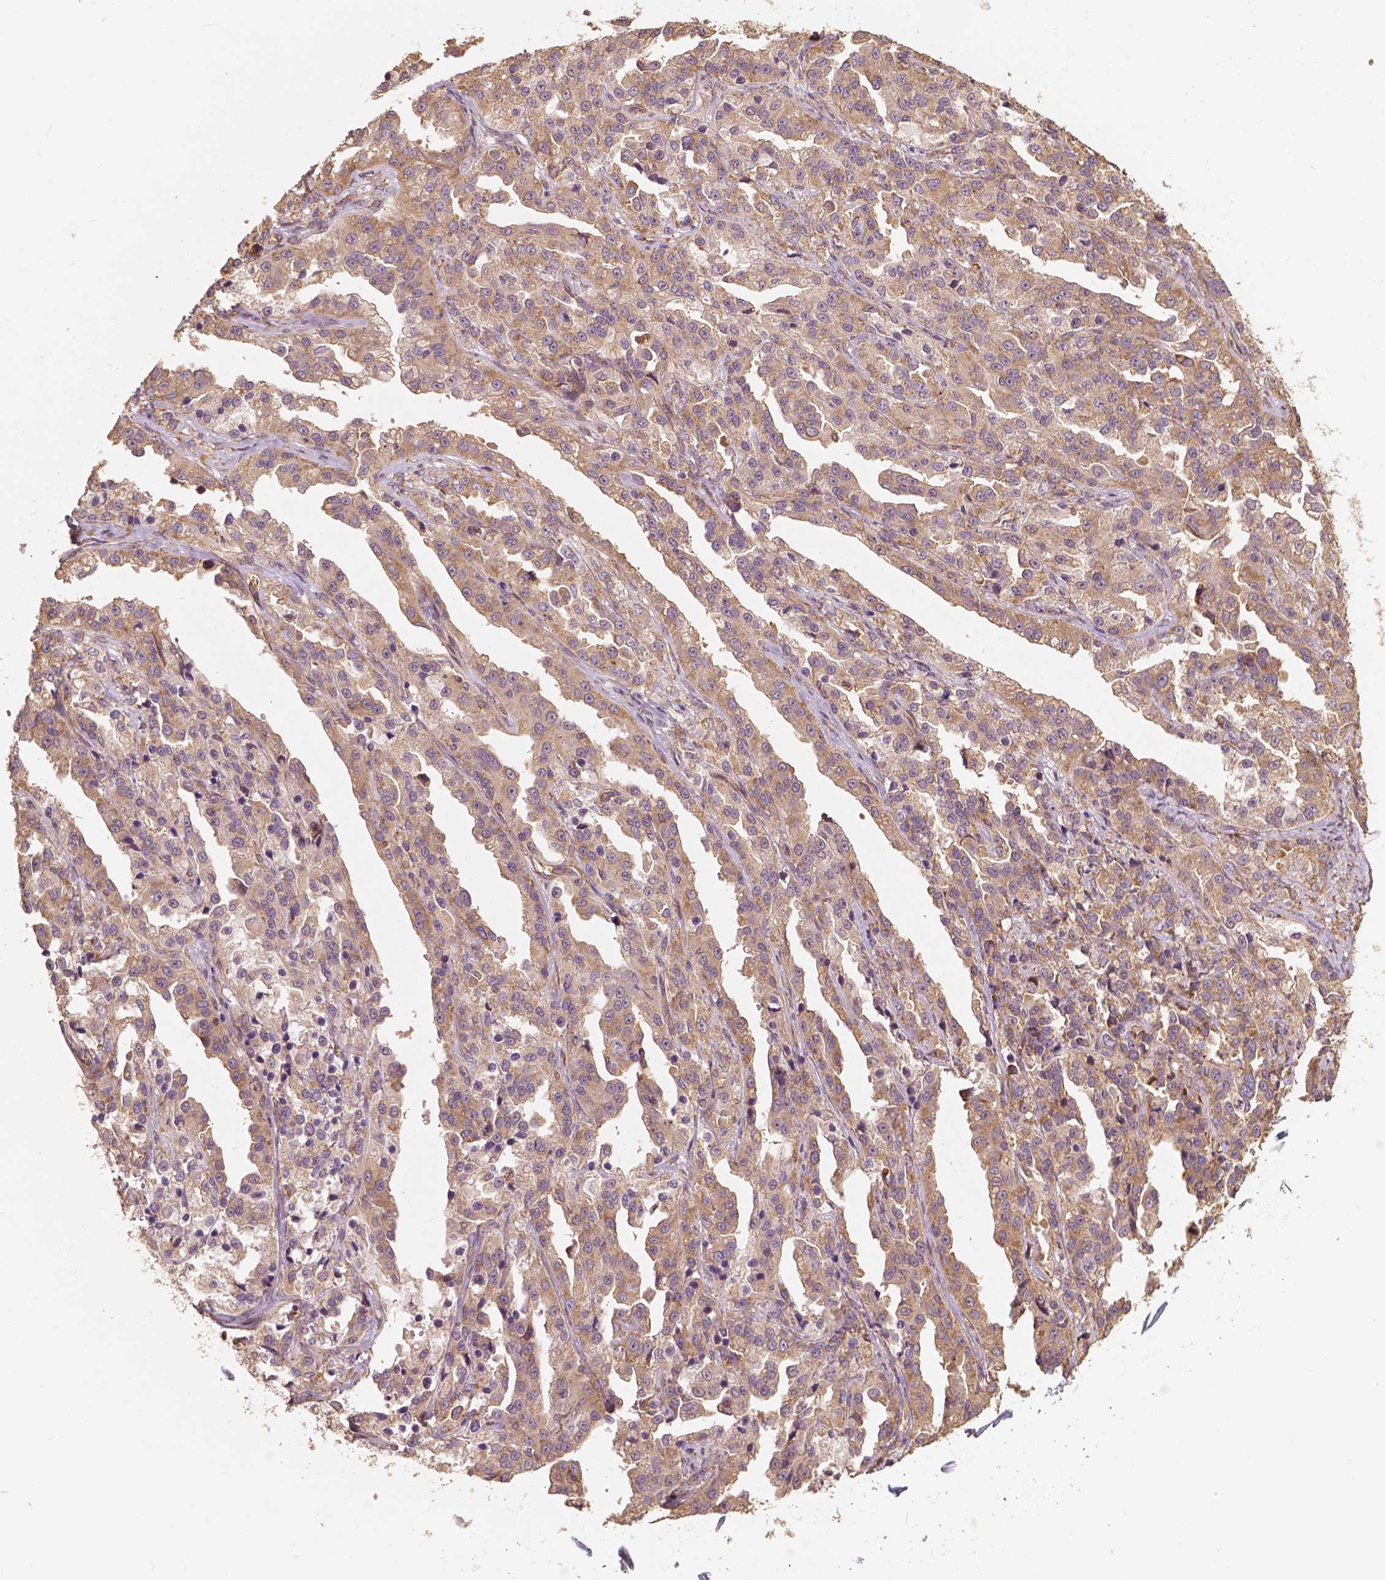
{"staining": {"intensity": "moderate", "quantity": ">75%", "location": "cytoplasmic/membranous"}, "tissue": "ovarian cancer", "cell_type": "Tumor cells", "image_type": "cancer", "snomed": [{"axis": "morphology", "description": "Cystadenocarcinoma, serous, NOS"}, {"axis": "topography", "description": "Ovary"}], "caption": "Immunohistochemical staining of human ovarian cancer (serous cystadenocarcinoma) shows medium levels of moderate cytoplasmic/membranous protein positivity in approximately >75% of tumor cells.", "gene": "G3BP1", "patient": {"sex": "female", "age": 75}}